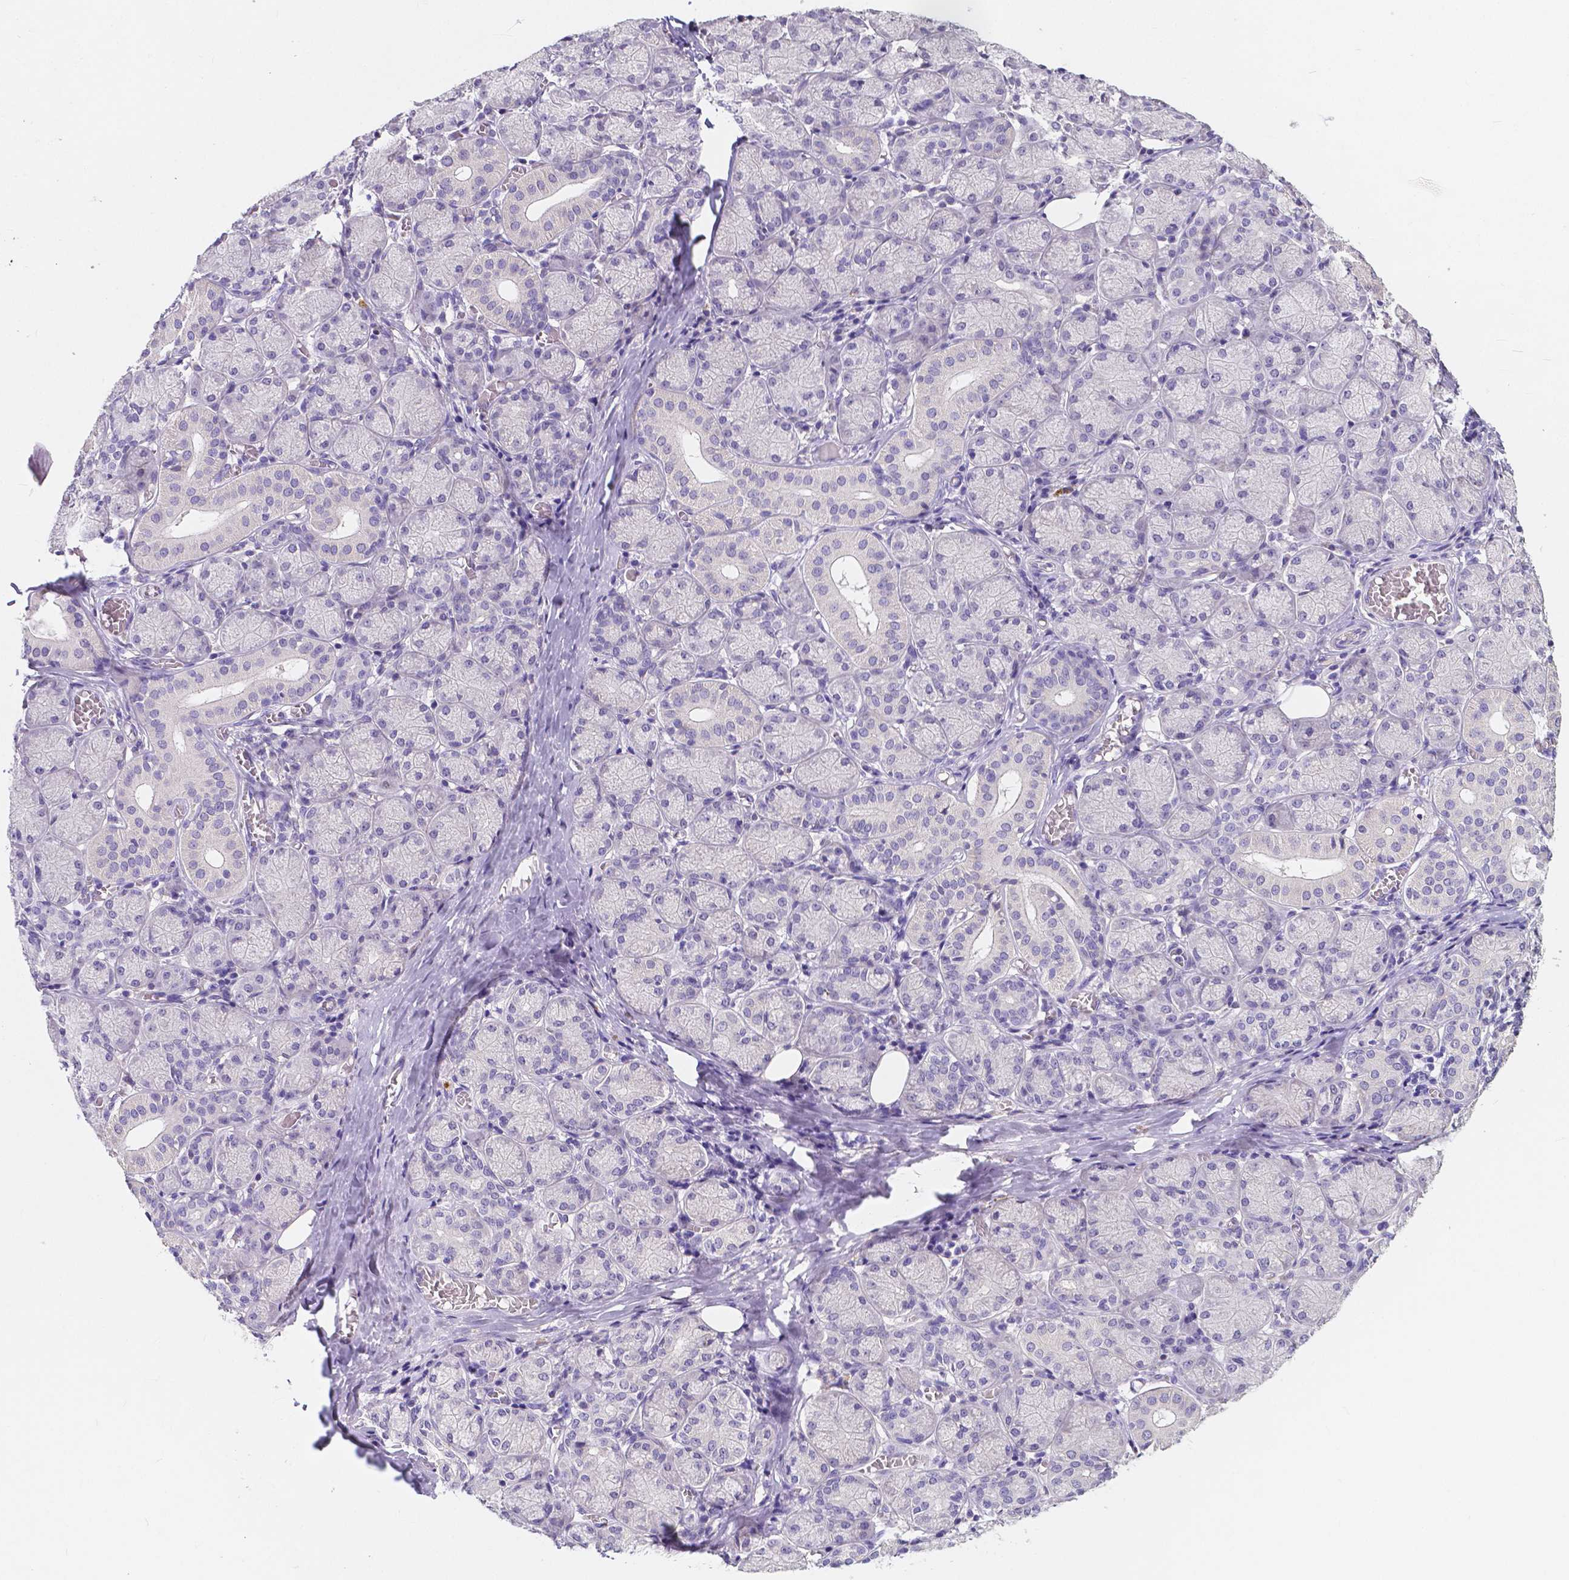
{"staining": {"intensity": "negative", "quantity": "none", "location": "none"}, "tissue": "salivary gland", "cell_type": "Glandular cells", "image_type": "normal", "snomed": [{"axis": "morphology", "description": "Normal tissue, NOS"}, {"axis": "topography", "description": "Salivary gland"}, {"axis": "topography", "description": "Peripheral nerve tissue"}], "caption": "Normal salivary gland was stained to show a protein in brown. There is no significant staining in glandular cells. (DAB IHC, high magnification).", "gene": "ACP5", "patient": {"sex": "female", "age": 24}}